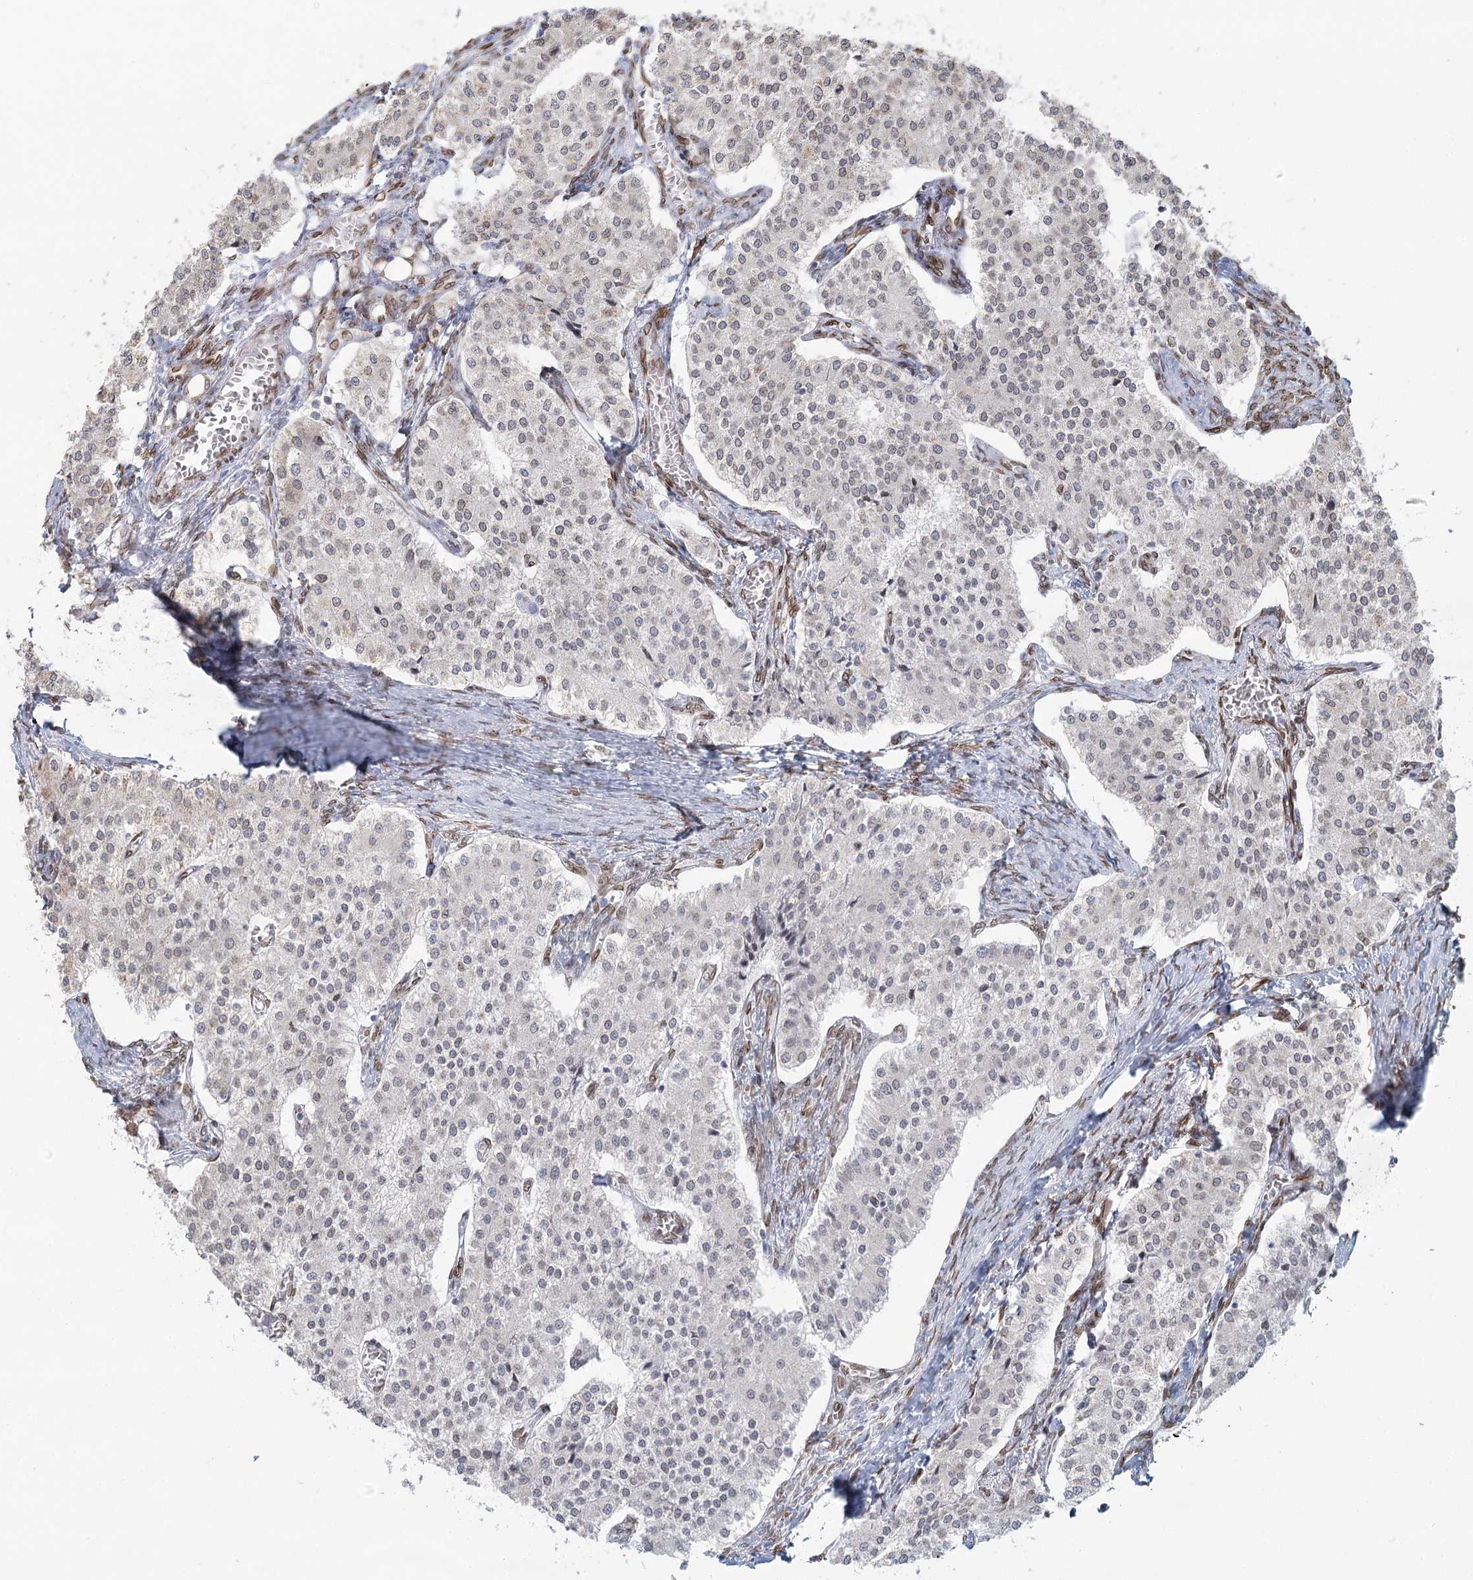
{"staining": {"intensity": "negative", "quantity": "none", "location": "none"}, "tissue": "carcinoid", "cell_type": "Tumor cells", "image_type": "cancer", "snomed": [{"axis": "morphology", "description": "Carcinoid, malignant, NOS"}, {"axis": "topography", "description": "Colon"}], "caption": "Tumor cells are negative for brown protein staining in carcinoid.", "gene": "VWA5A", "patient": {"sex": "female", "age": 52}}